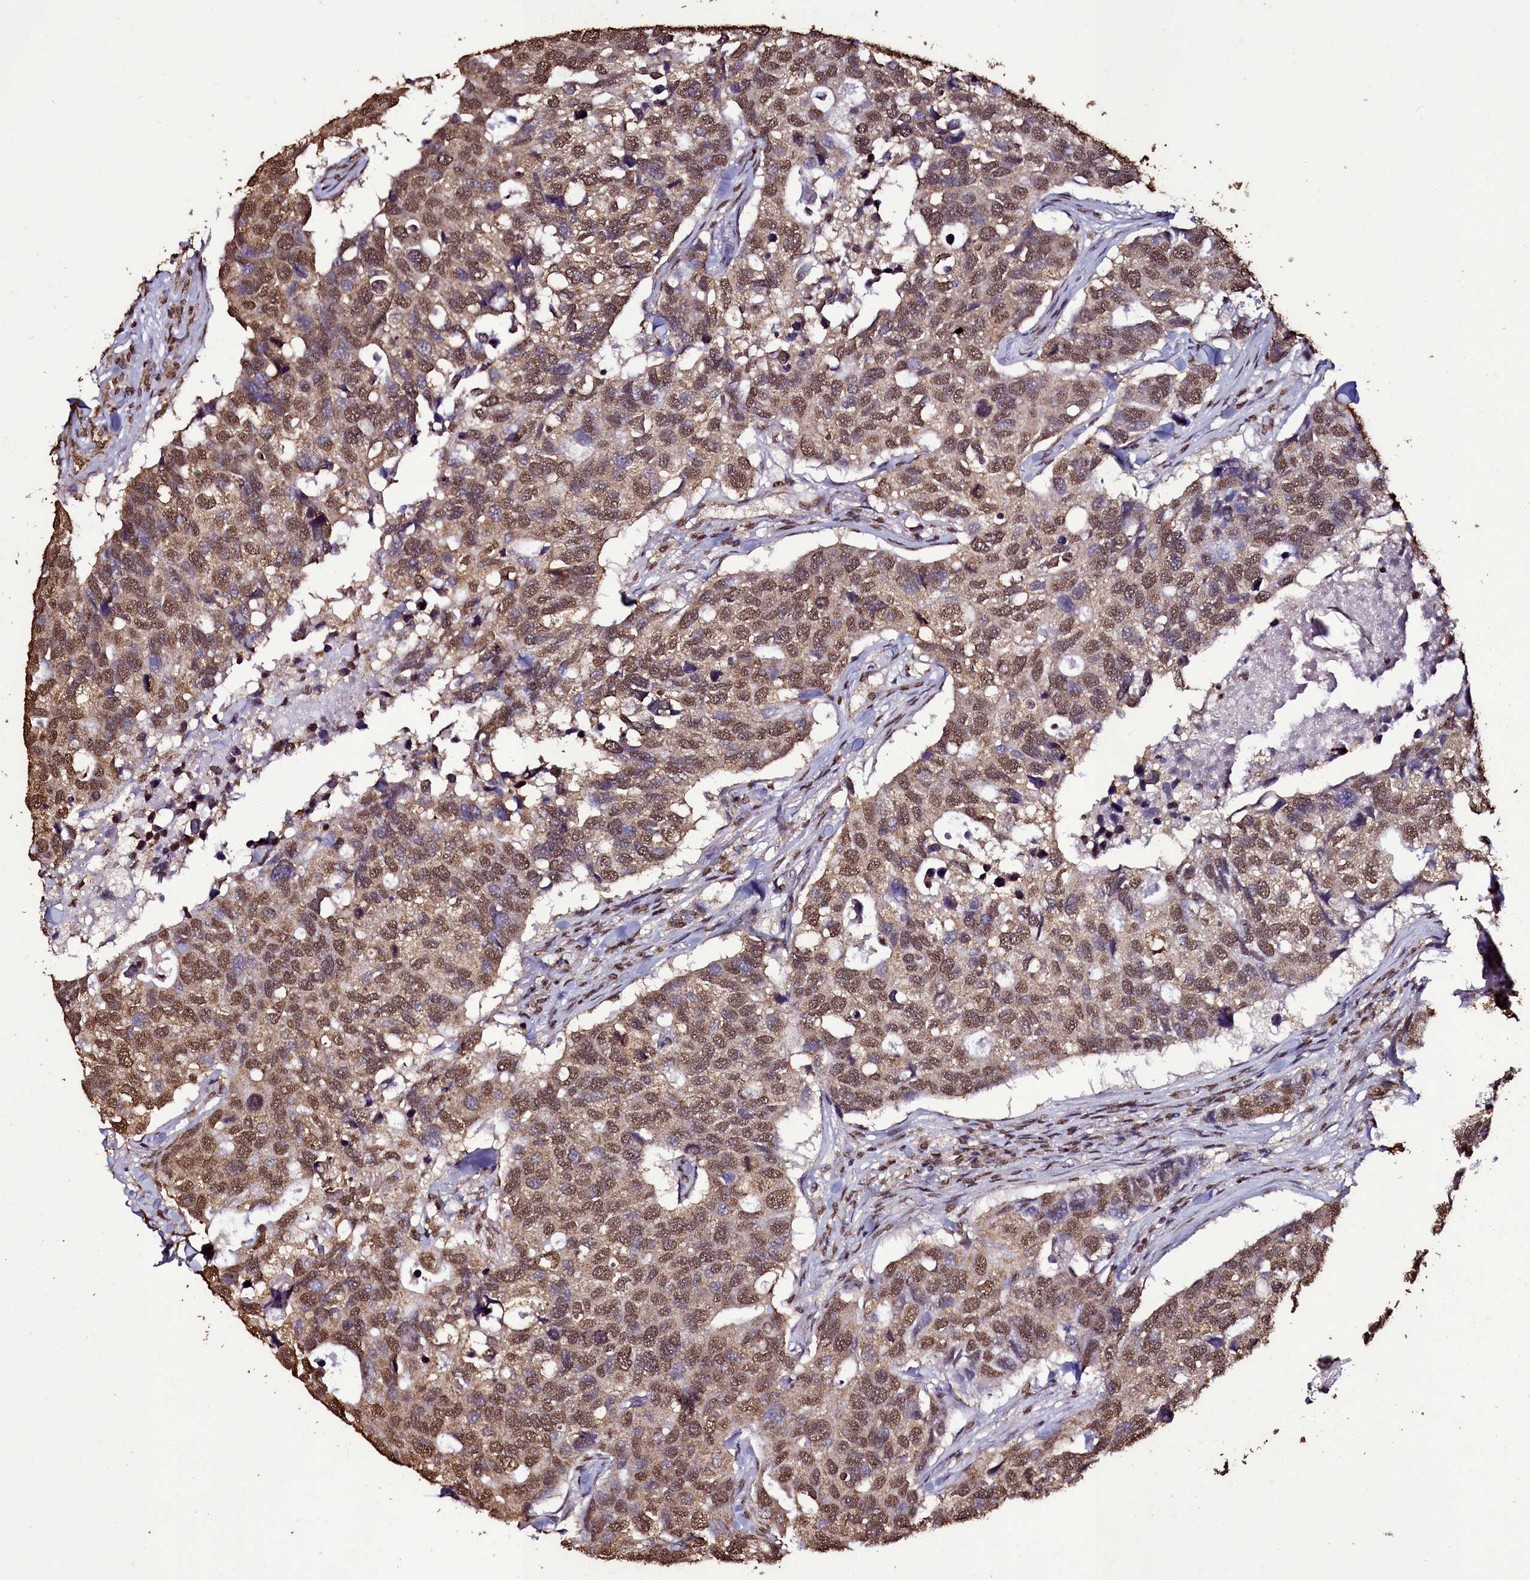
{"staining": {"intensity": "moderate", "quantity": ">75%", "location": "nuclear"}, "tissue": "breast cancer", "cell_type": "Tumor cells", "image_type": "cancer", "snomed": [{"axis": "morphology", "description": "Duct carcinoma"}, {"axis": "topography", "description": "Breast"}], "caption": "Immunohistochemistry image of human breast cancer stained for a protein (brown), which shows medium levels of moderate nuclear staining in about >75% of tumor cells.", "gene": "TRIP6", "patient": {"sex": "female", "age": 83}}